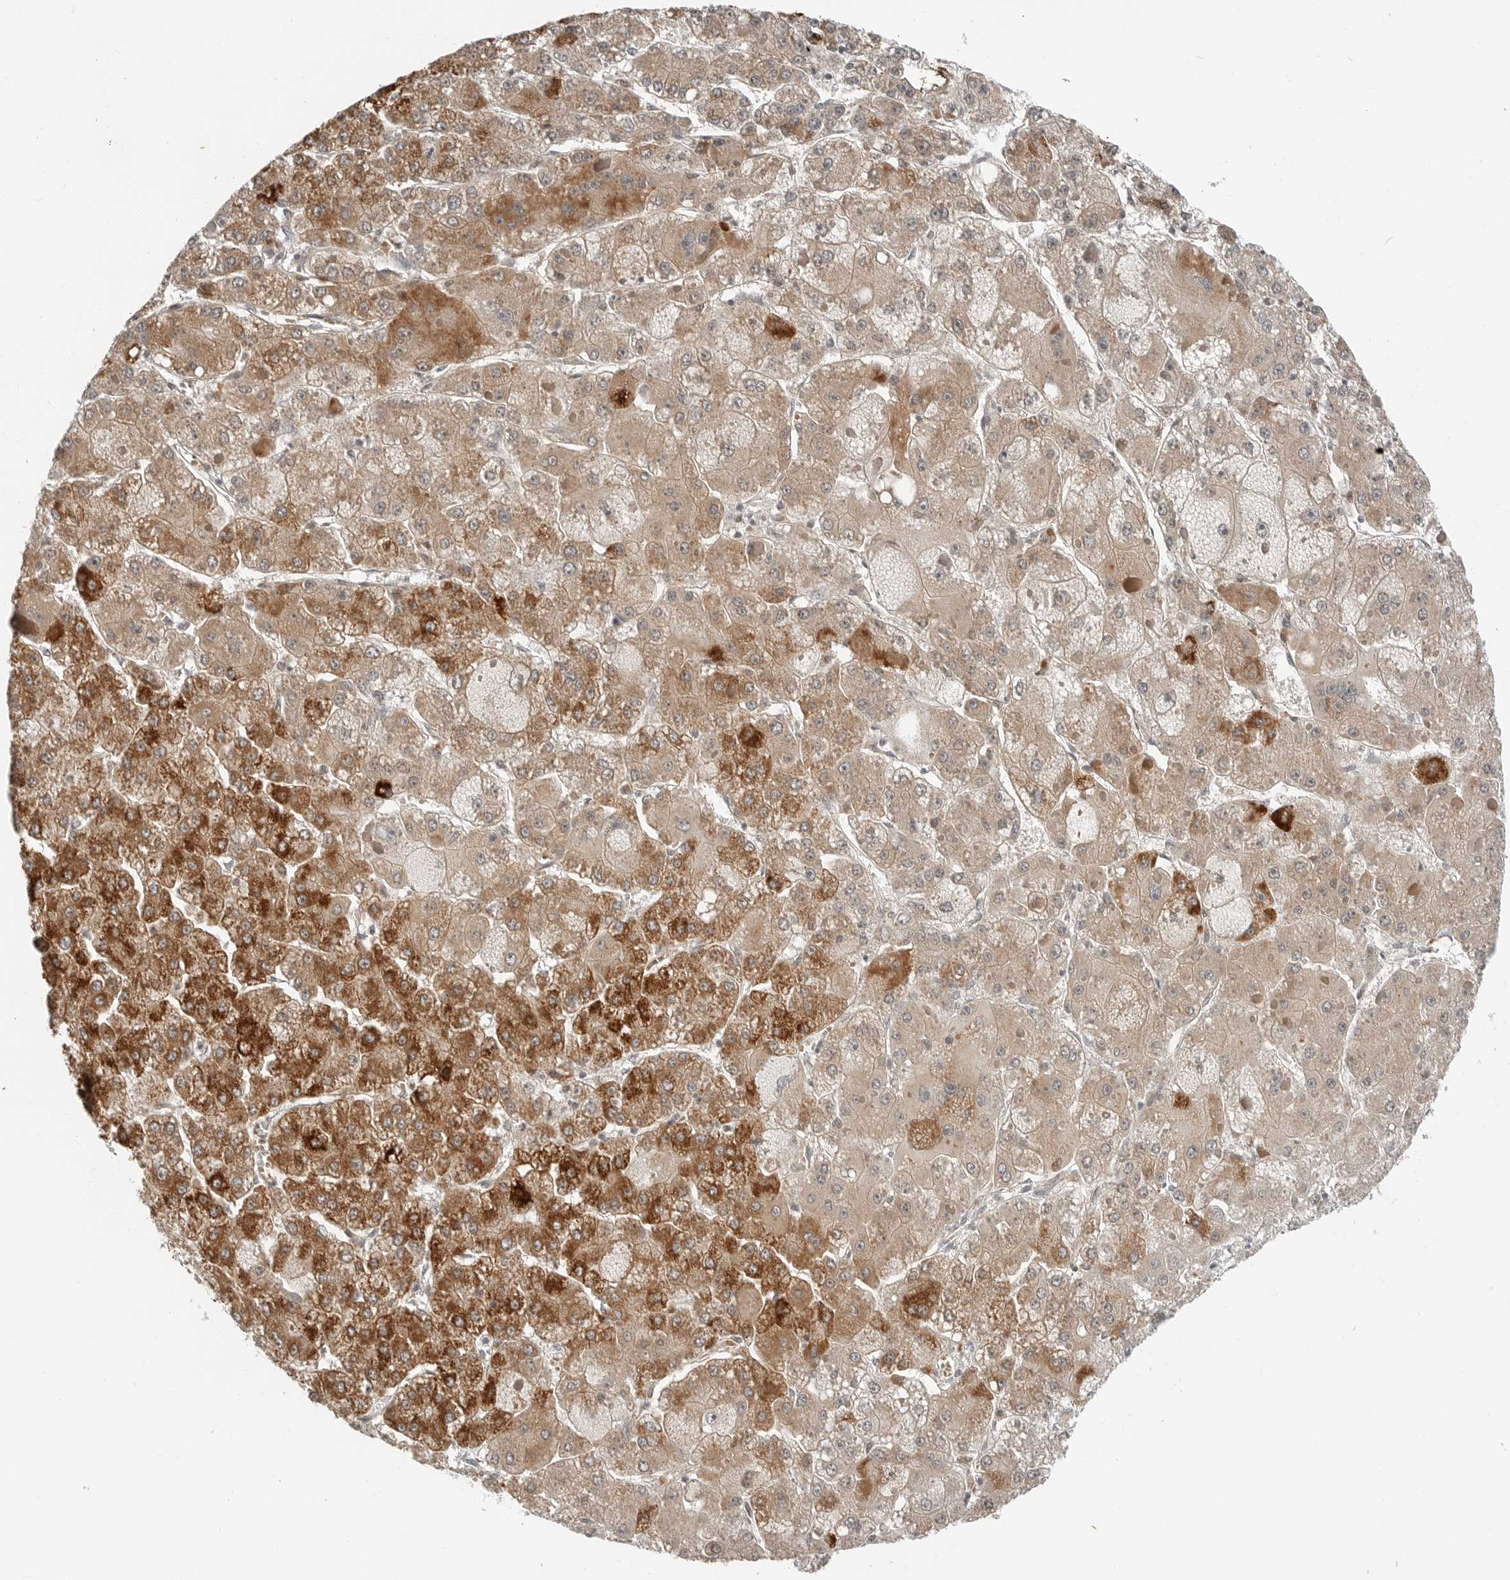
{"staining": {"intensity": "strong", "quantity": "<25%", "location": "cytoplasmic/membranous"}, "tissue": "liver cancer", "cell_type": "Tumor cells", "image_type": "cancer", "snomed": [{"axis": "morphology", "description": "Carcinoma, Hepatocellular, NOS"}, {"axis": "topography", "description": "Liver"}], "caption": "This image displays immunohistochemistry staining of liver cancer (hepatocellular carcinoma), with medium strong cytoplasmic/membranous positivity in approximately <25% of tumor cells.", "gene": "FCRLB", "patient": {"sex": "female", "age": 73}}